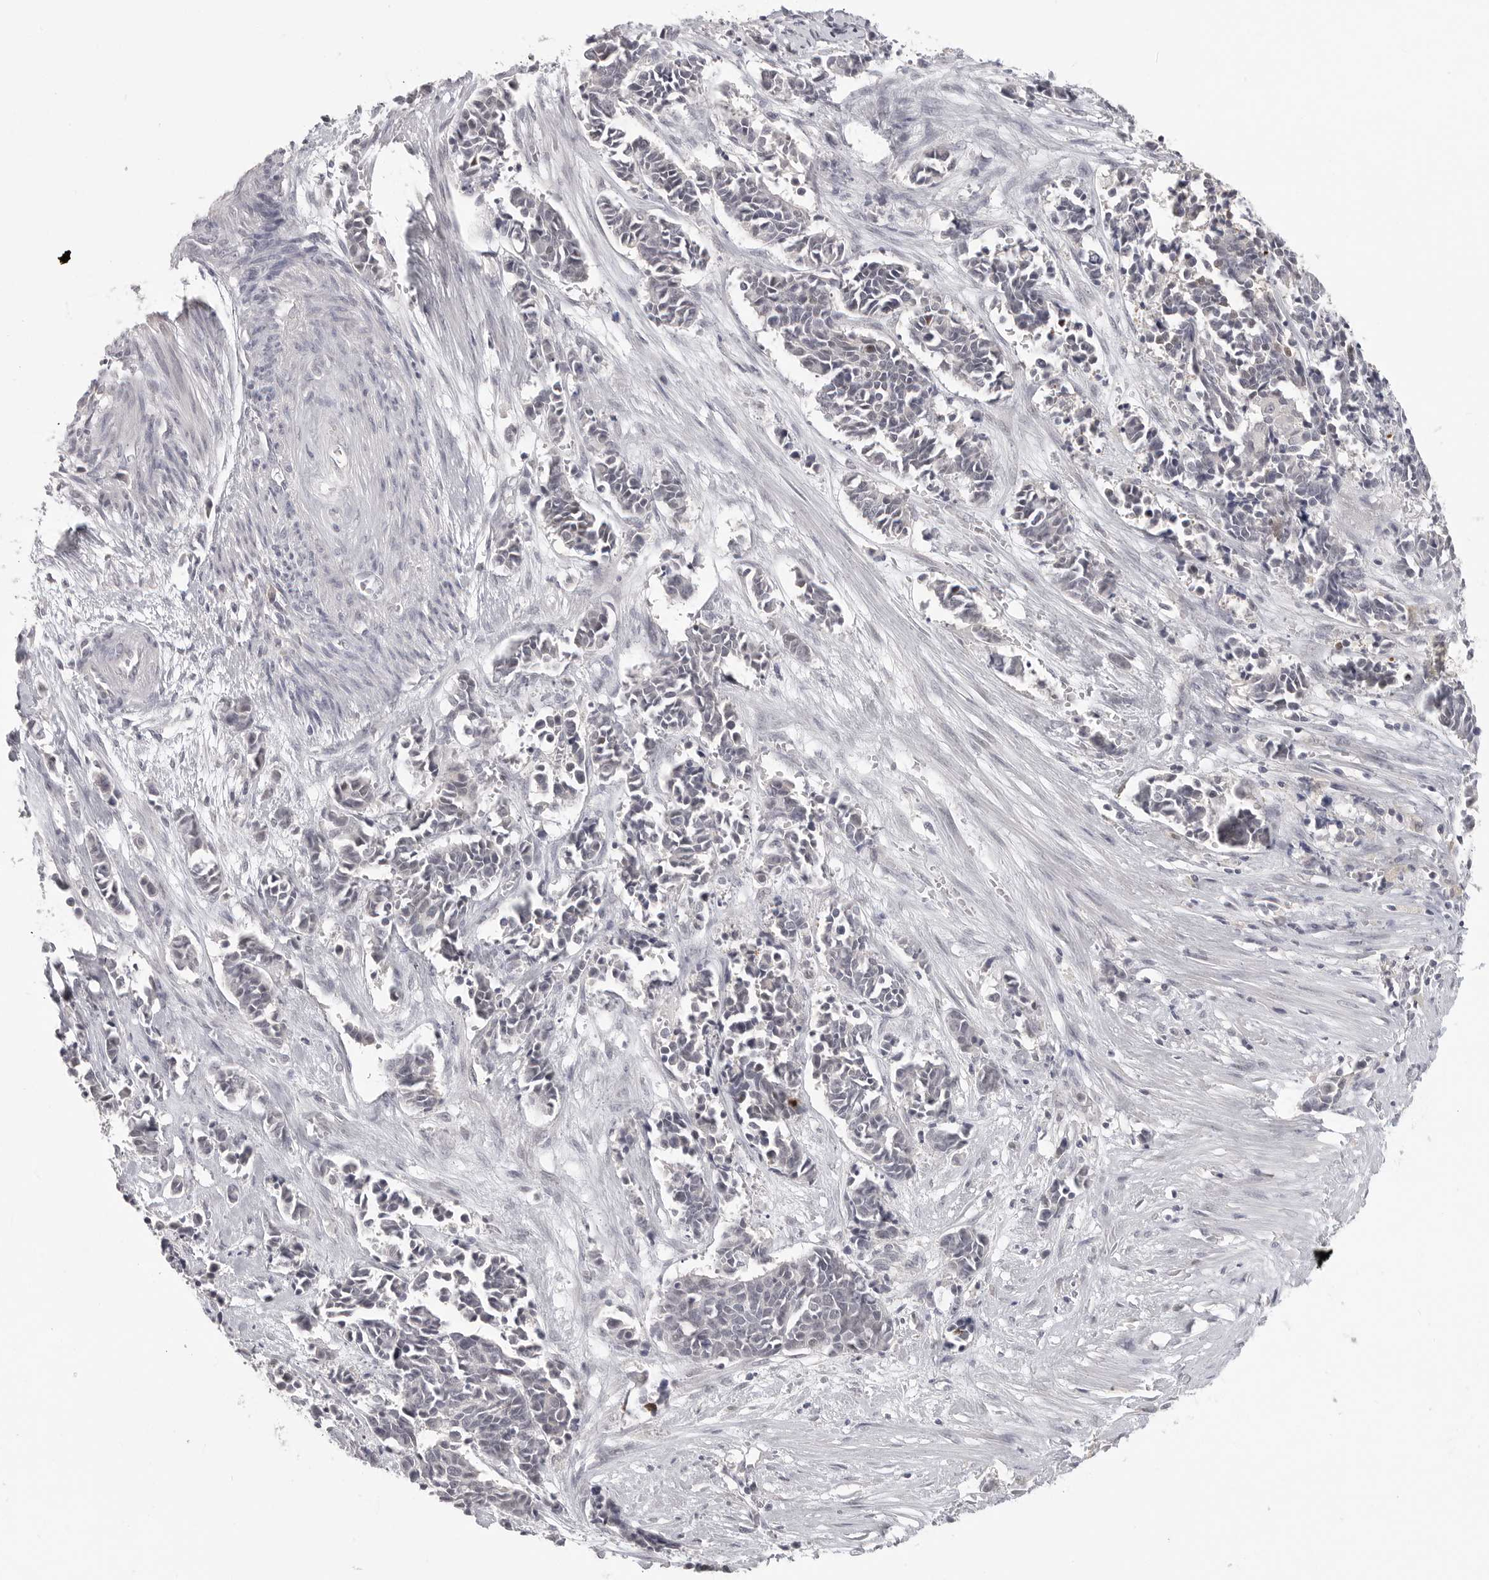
{"staining": {"intensity": "negative", "quantity": "none", "location": "none"}, "tissue": "cervical cancer", "cell_type": "Tumor cells", "image_type": "cancer", "snomed": [{"axis": "morphology", "description": "Normal tissue, NOS"}, {"axis": "morphology", "description": "Squamous cell carcinoma, NOS"}, {"axis": "topography", "description": "Cervix"}], "caption": "Tumor cells are negative for protein expression in human cervical squamous cell carcinoma.", "gene": "HMGCS2", "patient": {"sex": "female", "age": 35}}